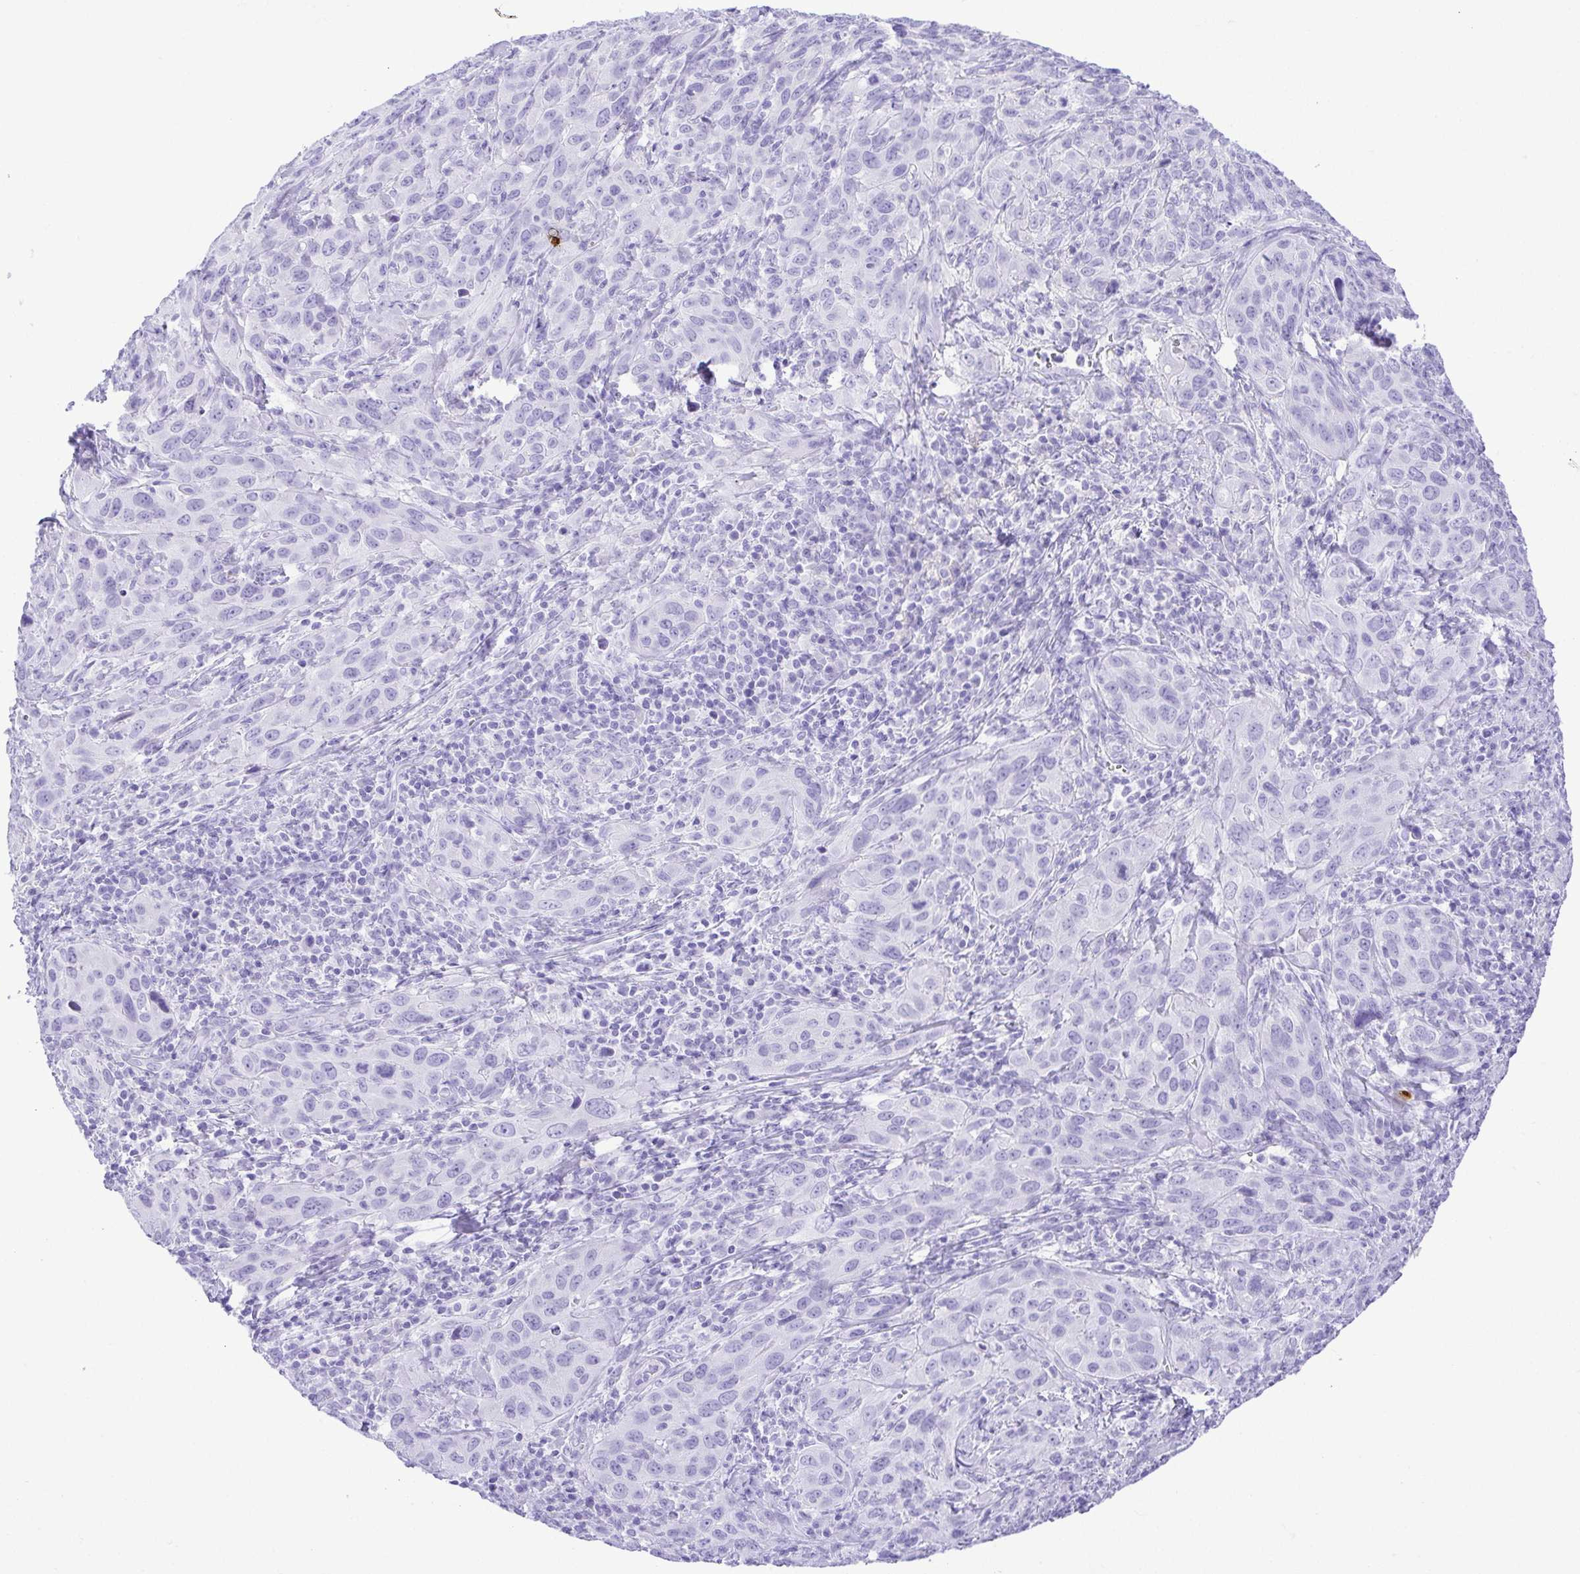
{"staining": {"intensity": "negative", "quantity": "none", "location": "none"}, "tissue": "cervical cancer", "cell_type": "Tumor cells", "image_type": "cancer", "snomed": [{"axis": "morphology", "description": "Normal tissue, NOS"}, {"axis": "morphology", "description": "Squamous cell carcinoma, NOS"}, {"axis": "topography", "description": "Cervix"}], "caption": "Immunohistochemistry micrograph of neoplastic tissue: human squamous cell carcinoma (cervical) stained with DAB (3,3'-diaminobenzidine) shows no significant protein positivity in tumor cells.", "gene": "CDSN", "patient": {"sex": "female", "age": 51}}